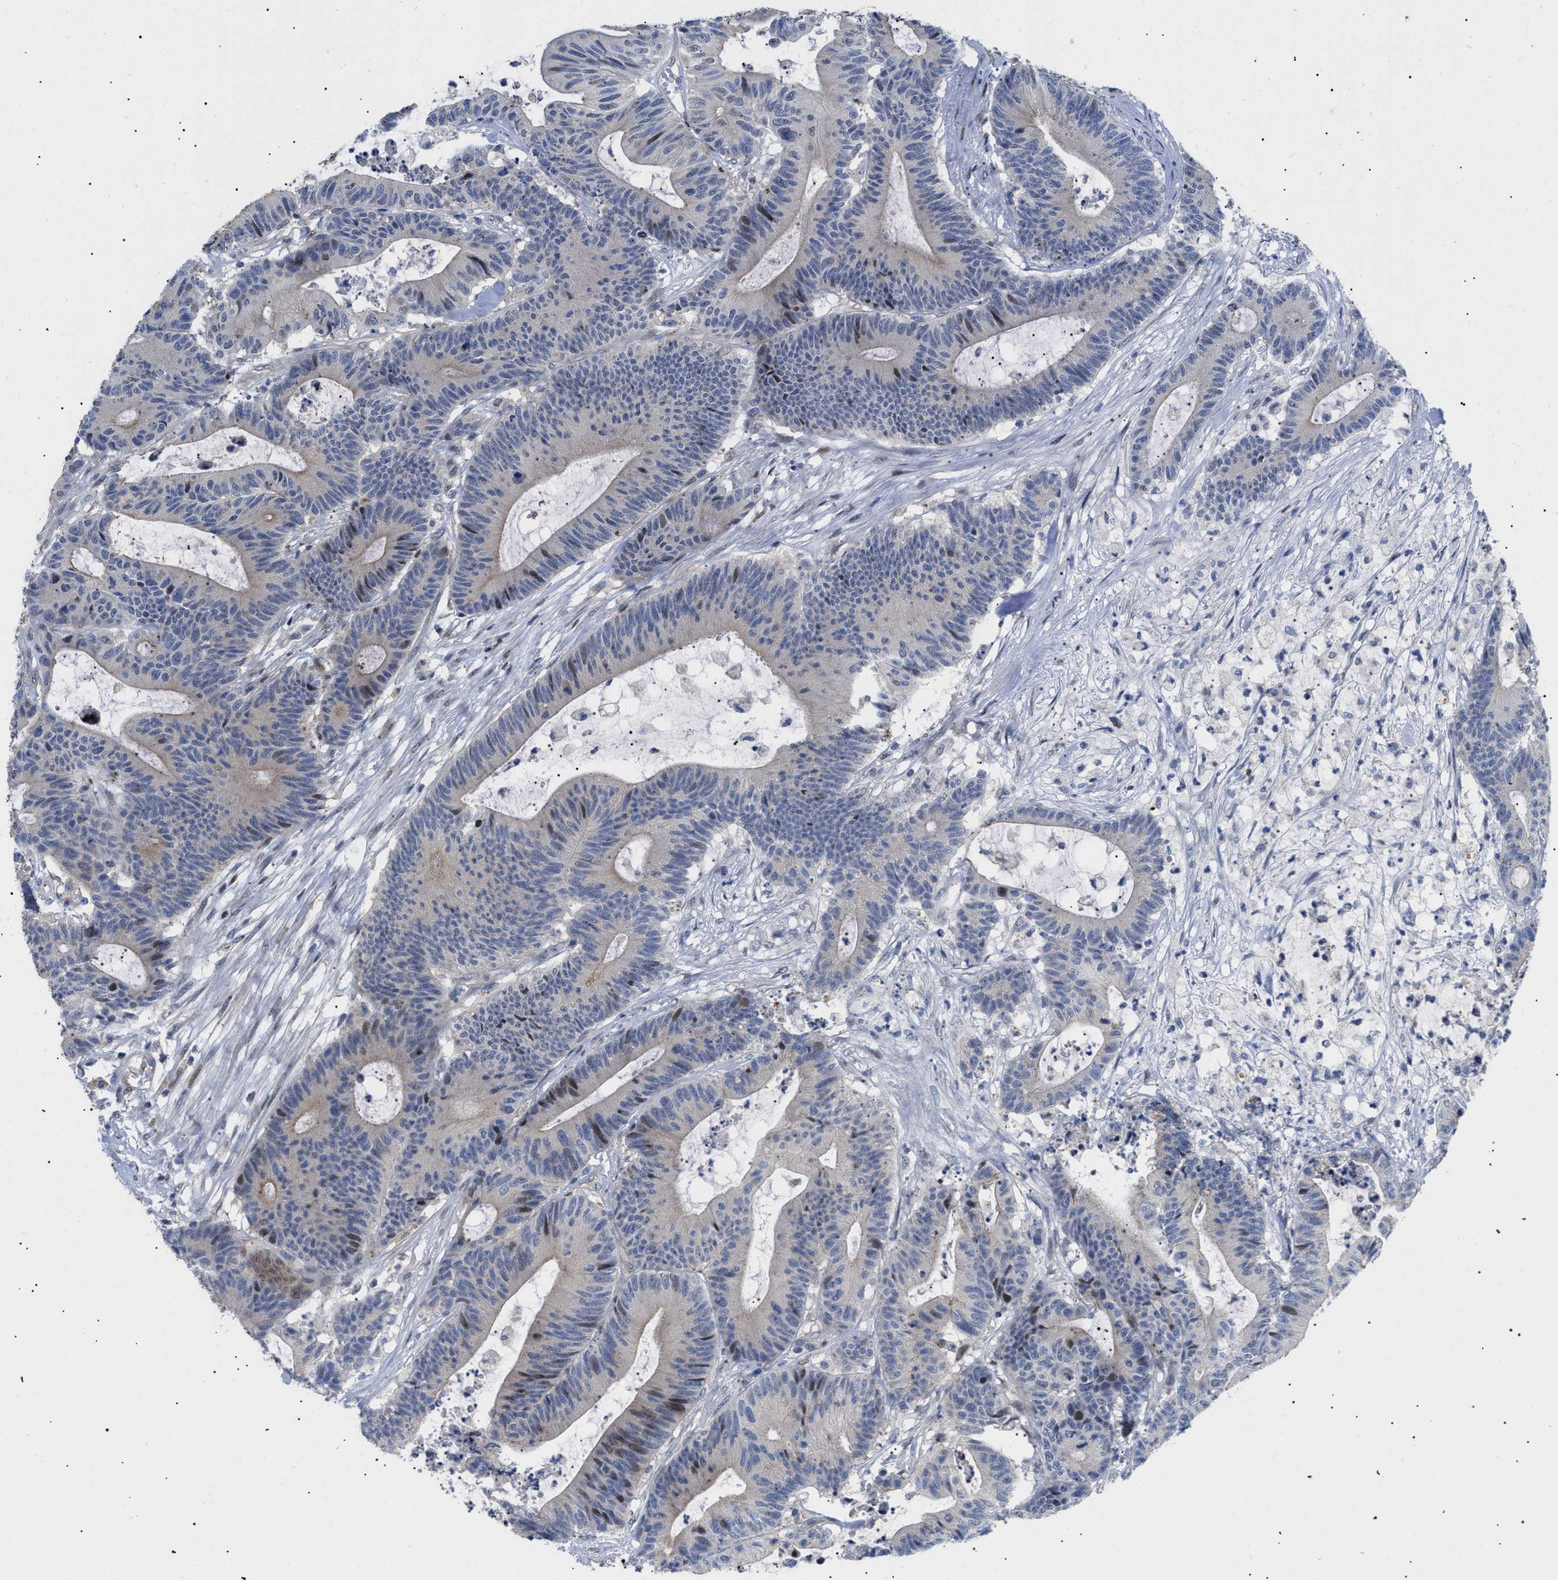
{"staining": {"intensity": "weak", "quantity": "<25%", "location": "nuclear"}, "tissue": "colorectal cancer", "cell_type": "Tumor cells", "image_type": "cancer", "snomed": [{"axis": "morphology", "description": "Adenocarcinoma, NOS"}, {"axis": "topography", "description": "Colon"}], "caption": "This is an IHC image of human colorectal cancer (adenocarcinoma). There is no positivity in tumor cells.", "gene": "SFXN5", "patient": {"sex": "female", "age": 84}}